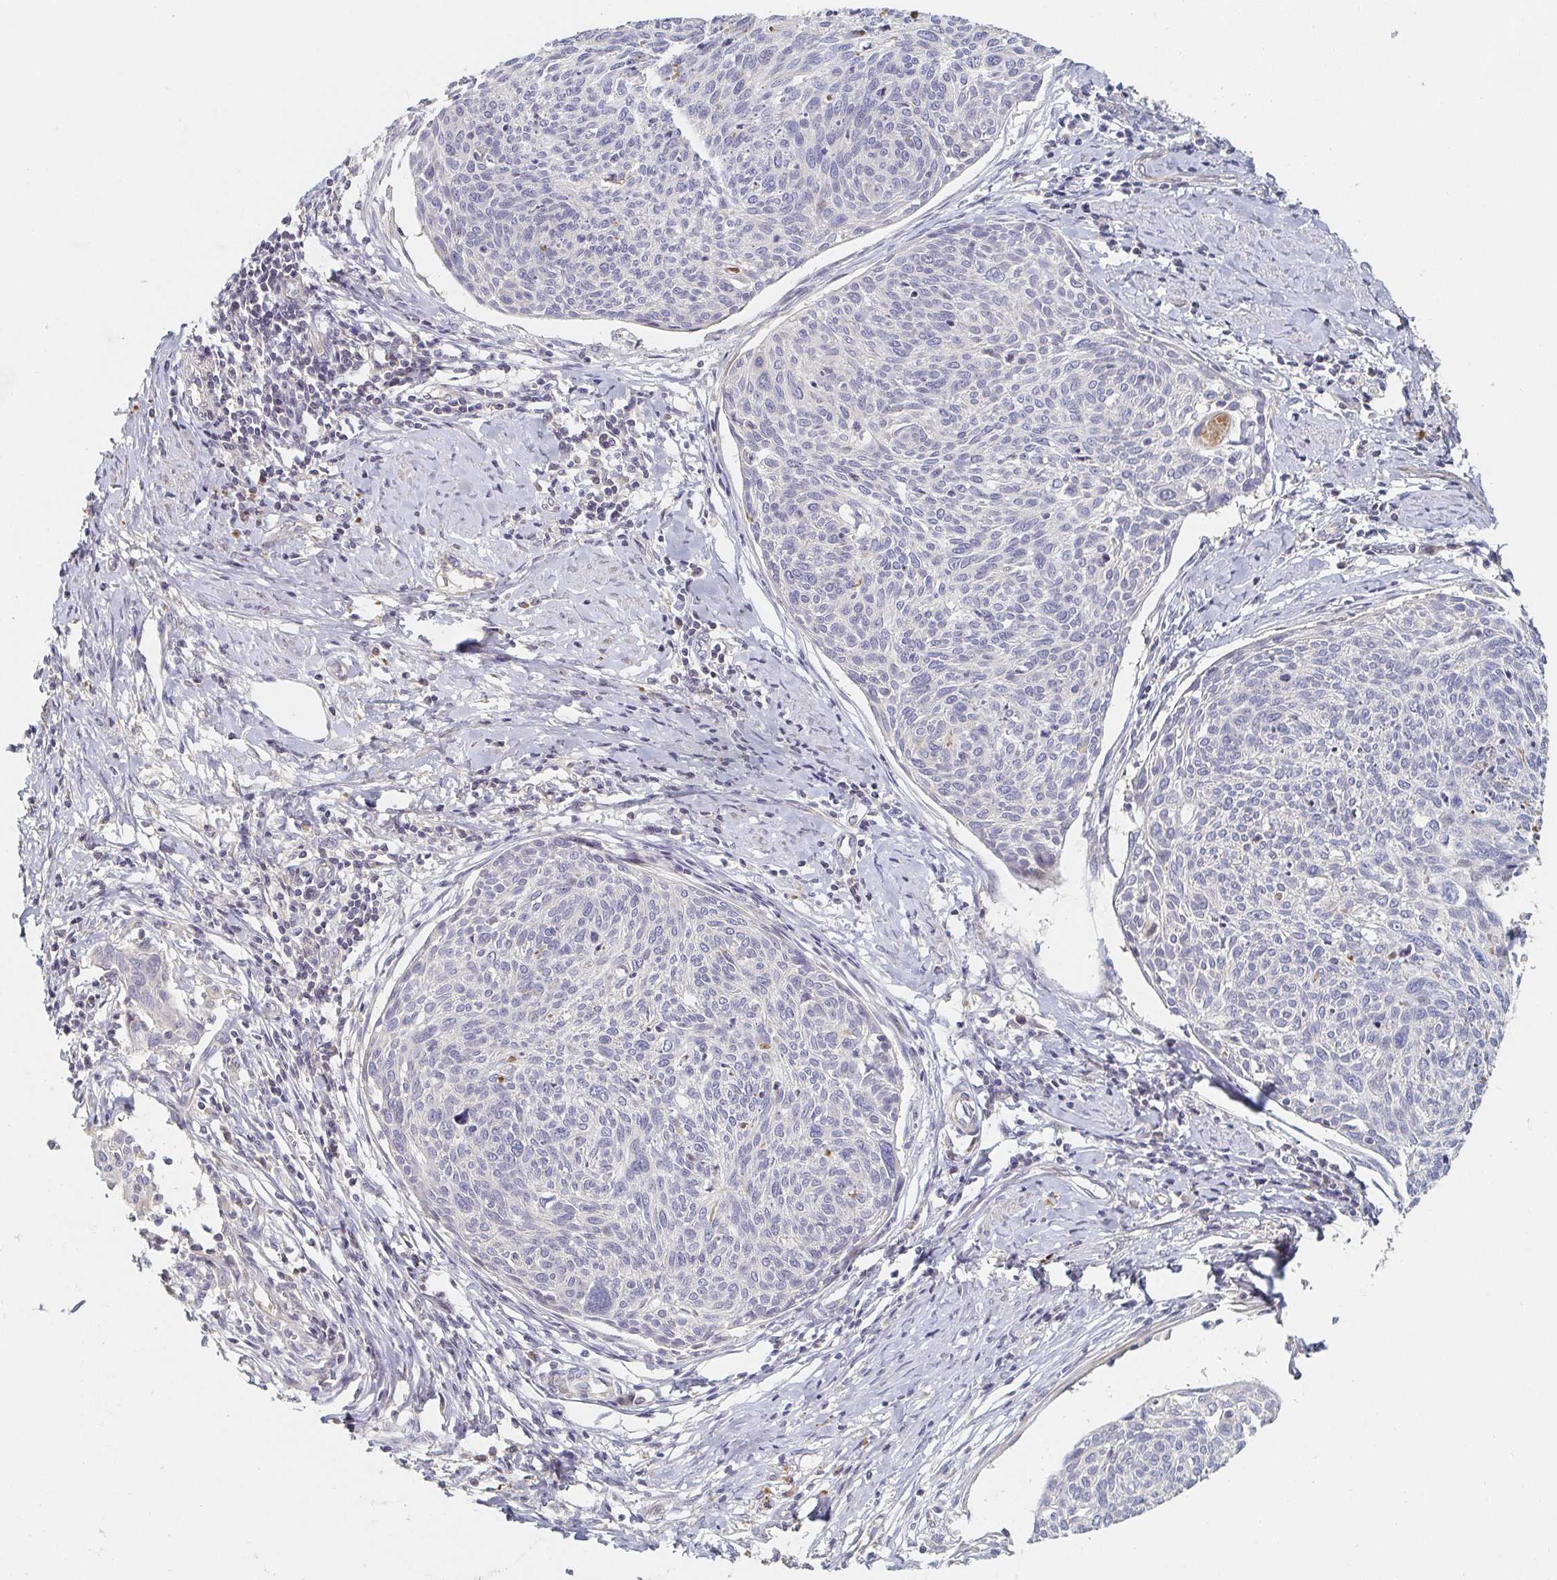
{"staining": {"intensity": "negative", "quantity": "none", "location": "none"}, "tissue": "cervical cancer", "cell_type": "Tumor cells", "image_type": "cancer", "snomed": [{"axis": "morphology", "description": "Squamous cell carcinoma, NOS"}, {"axis": "topography", "description": "Cervix"}], "caption": "DAB (3,3'-diaminobenzidine) immunohistochemical staining of human cervical cancer shows no significant staining in tumor cells. Nuclei are stained in blue.", "gene": "NME9", "patient": {"sex": "female", "age": 49}}